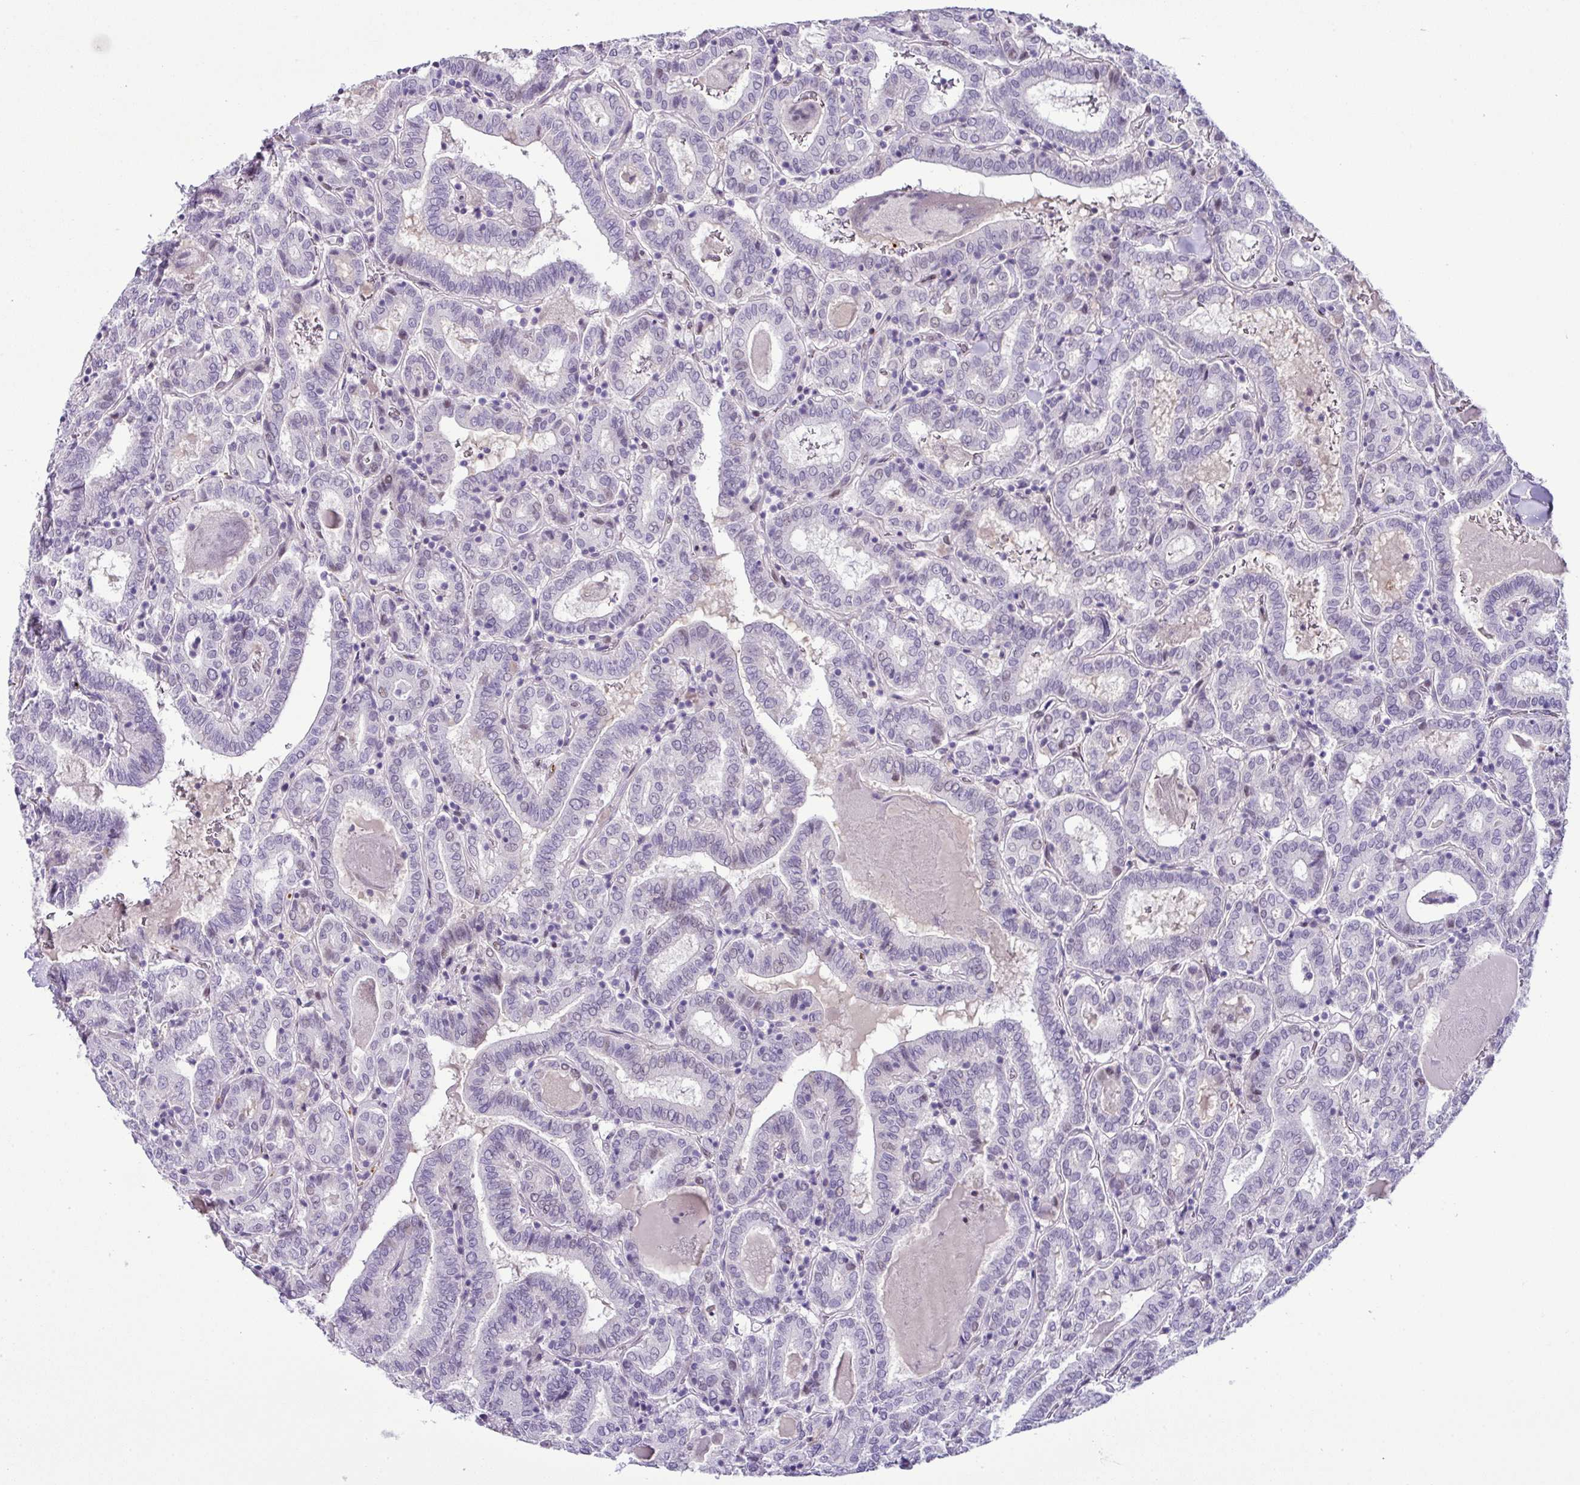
{"staining": {"intensity": "negative", "quantity": "none", "location": "none"}, "tissue": "thyroid cancer", "cell_type": "Tumor cells", "image_type": "cancer", "snomed": [{"axis": "morphology", "description": "Papillary adenocarcinoma, NOS"}, {"axis": "topography", "description": "Thyroid gland"}], "caption": "An immunohistochemistry (IHC) photomicrograph of thyroid cancer (papillary adenocarcinoma) is shown. There is no staining in tumor cells of thyroid cancer (papillary adenocarcinoma).", "gene": "CMTM5", "patient": {"sex": "female", "age": 72}}